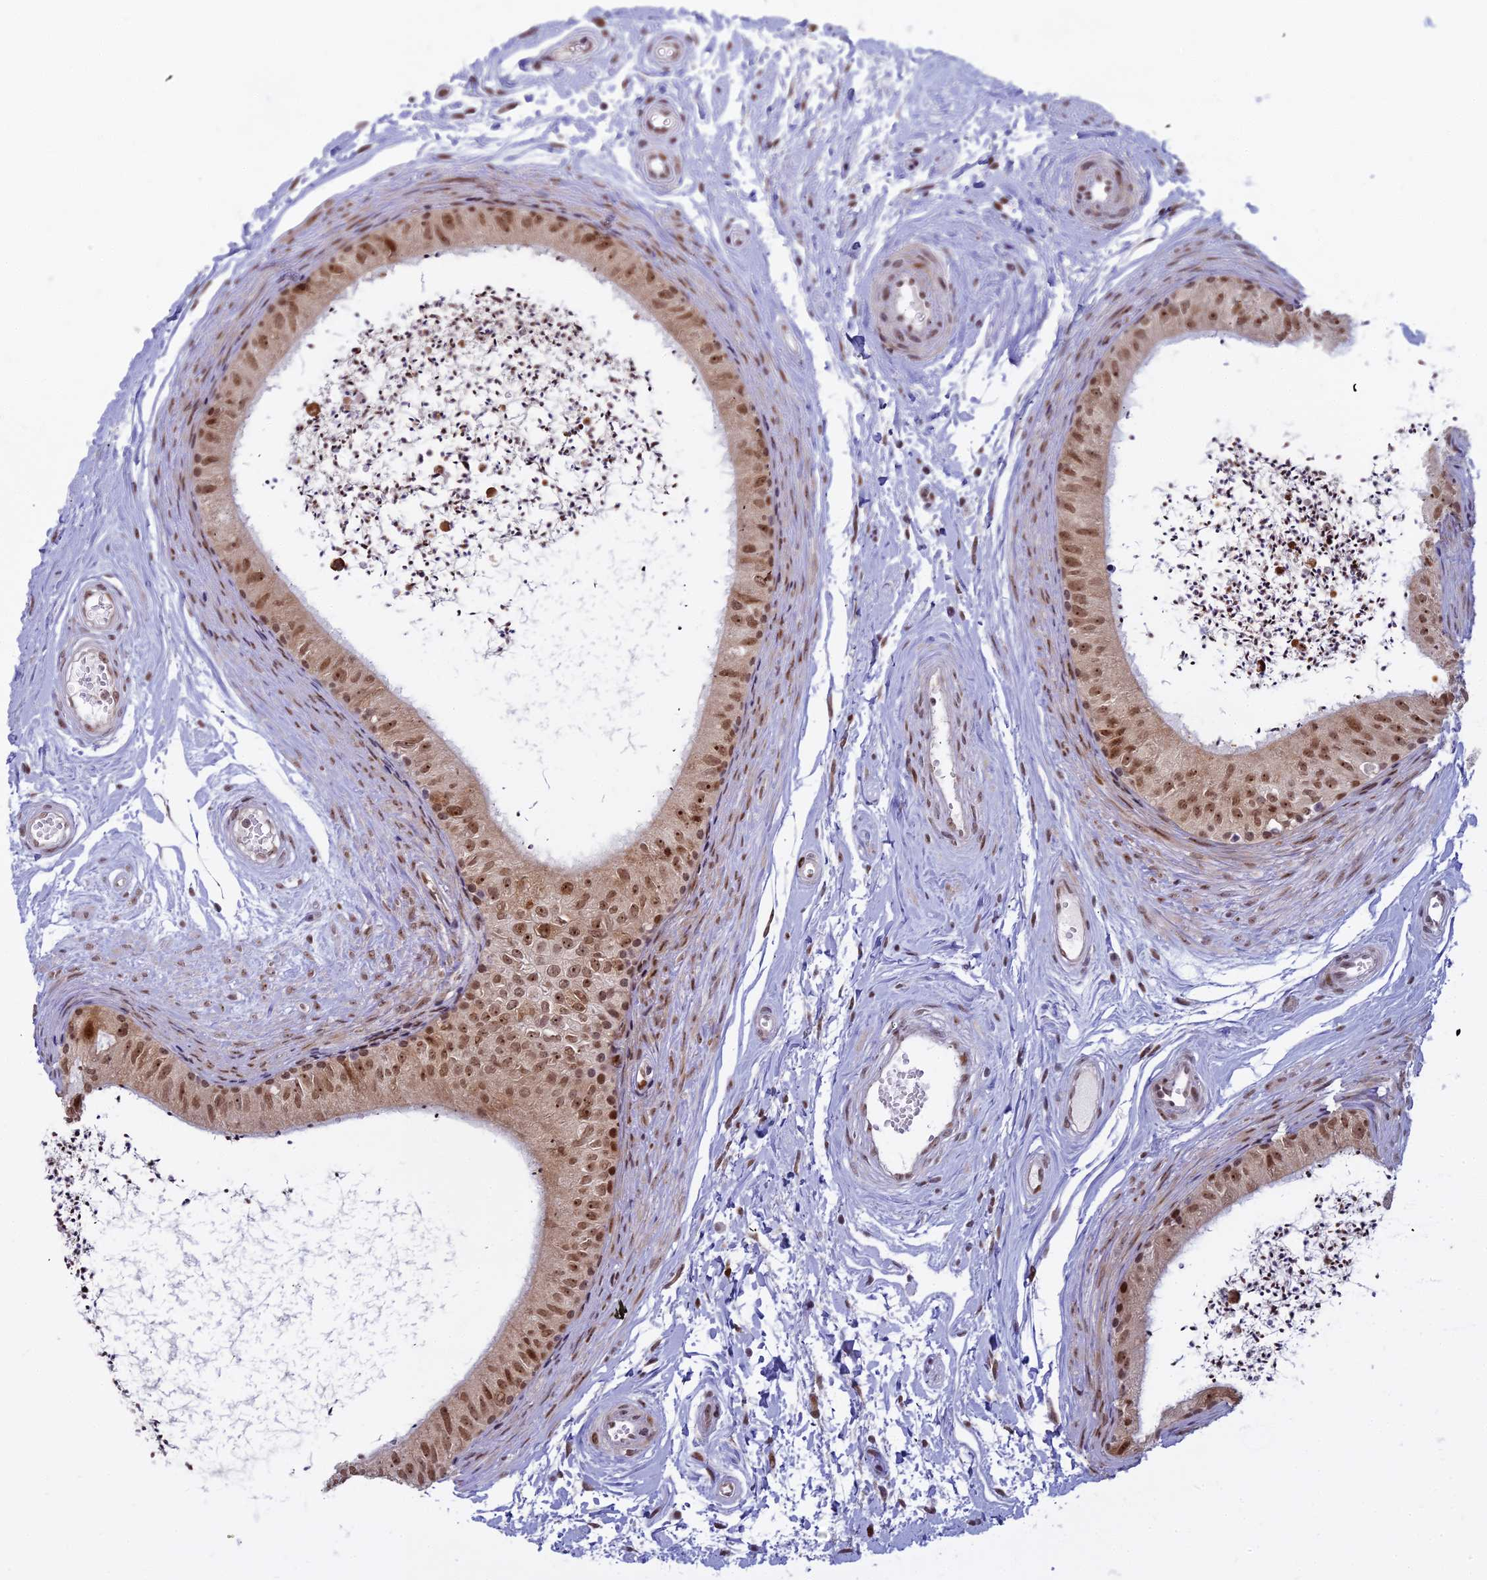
{"staining": {"intensity": "moderate", "quantity": ">75%", "location": "nuclear"}, "tissue": "epididymis", "cell_type": "Glandular cells", "image_type": "normal", "snomed": [{"axis": "morphology", "description": "Normal tissue, NOS"}, {"axis": "topography", "description": "Epididymis"}], "caption": "Immunohistochemistry (IHC) histopathology image of unremarkable human epididymis stained for a protein (brown), which demonstrates medium levels of moderate nuclear expression in approximately >75% of glandular cells.", "gene": "ABCA2", "patient": {"sex": "male", "age": 56}}